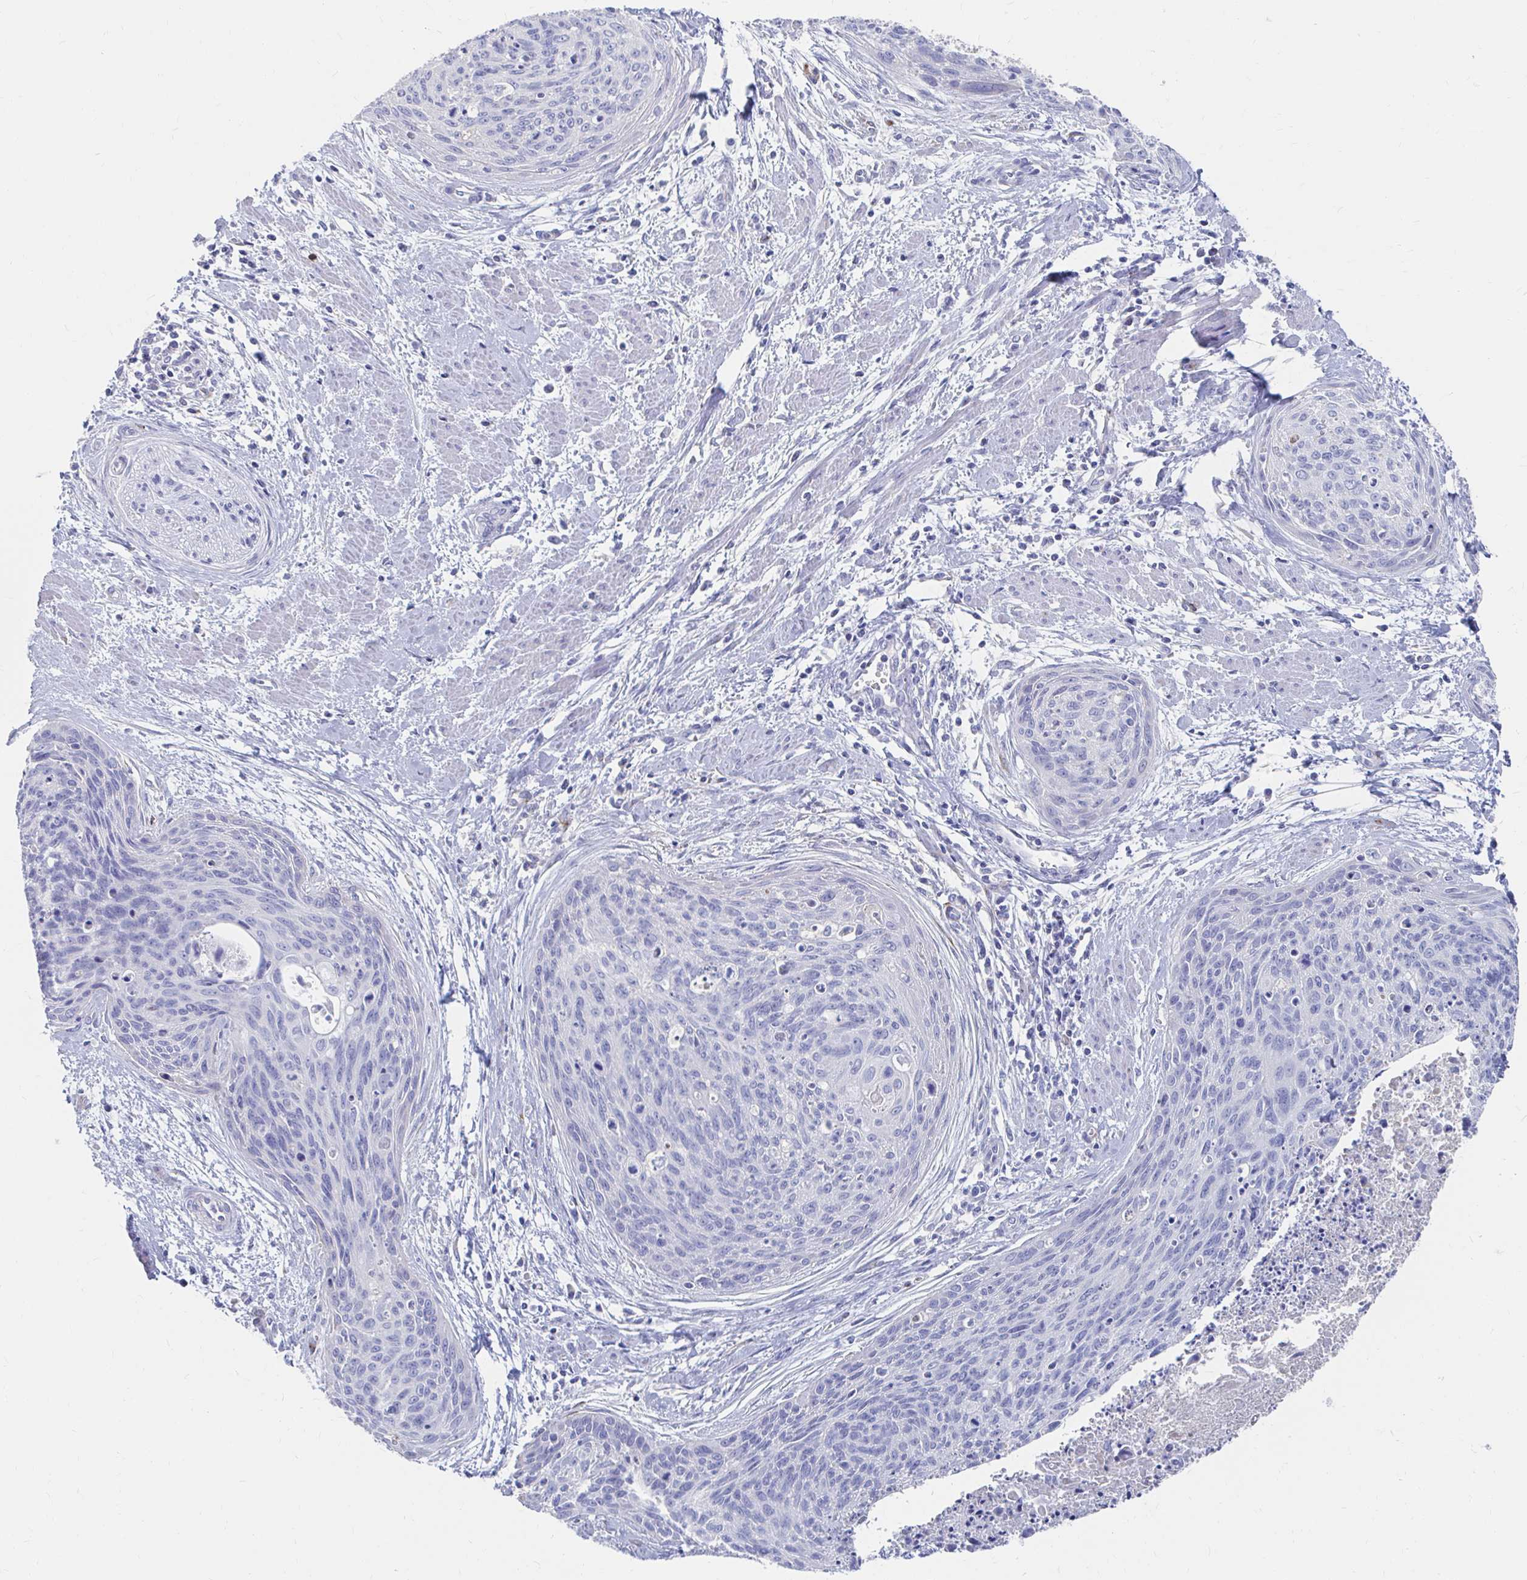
{"staining": {"intensity": "negative", "quantity": "none", "location": "none"}, "tissue": "cervical cancer", "cell_type": "Tumor cells", "image_type": "cancer", "snomed": [{"axis": "morphology", "description": "Squamous cell carcinoma, NOS"}, {"axis": "topography", "description": "Cervix"}], "caption": "Protein analysis of cervical cancer (squamous cell carcinoma) exhibits no significant positivity in tumor cells. Brightfield microscopy of IHC stained with DAB (3,3'-diaminobenzidine) (brown) and hematoxylin (blue), captured at high magnification.", "gene": "LAMC3", "patient": {"sex": "female", "age": 55}}